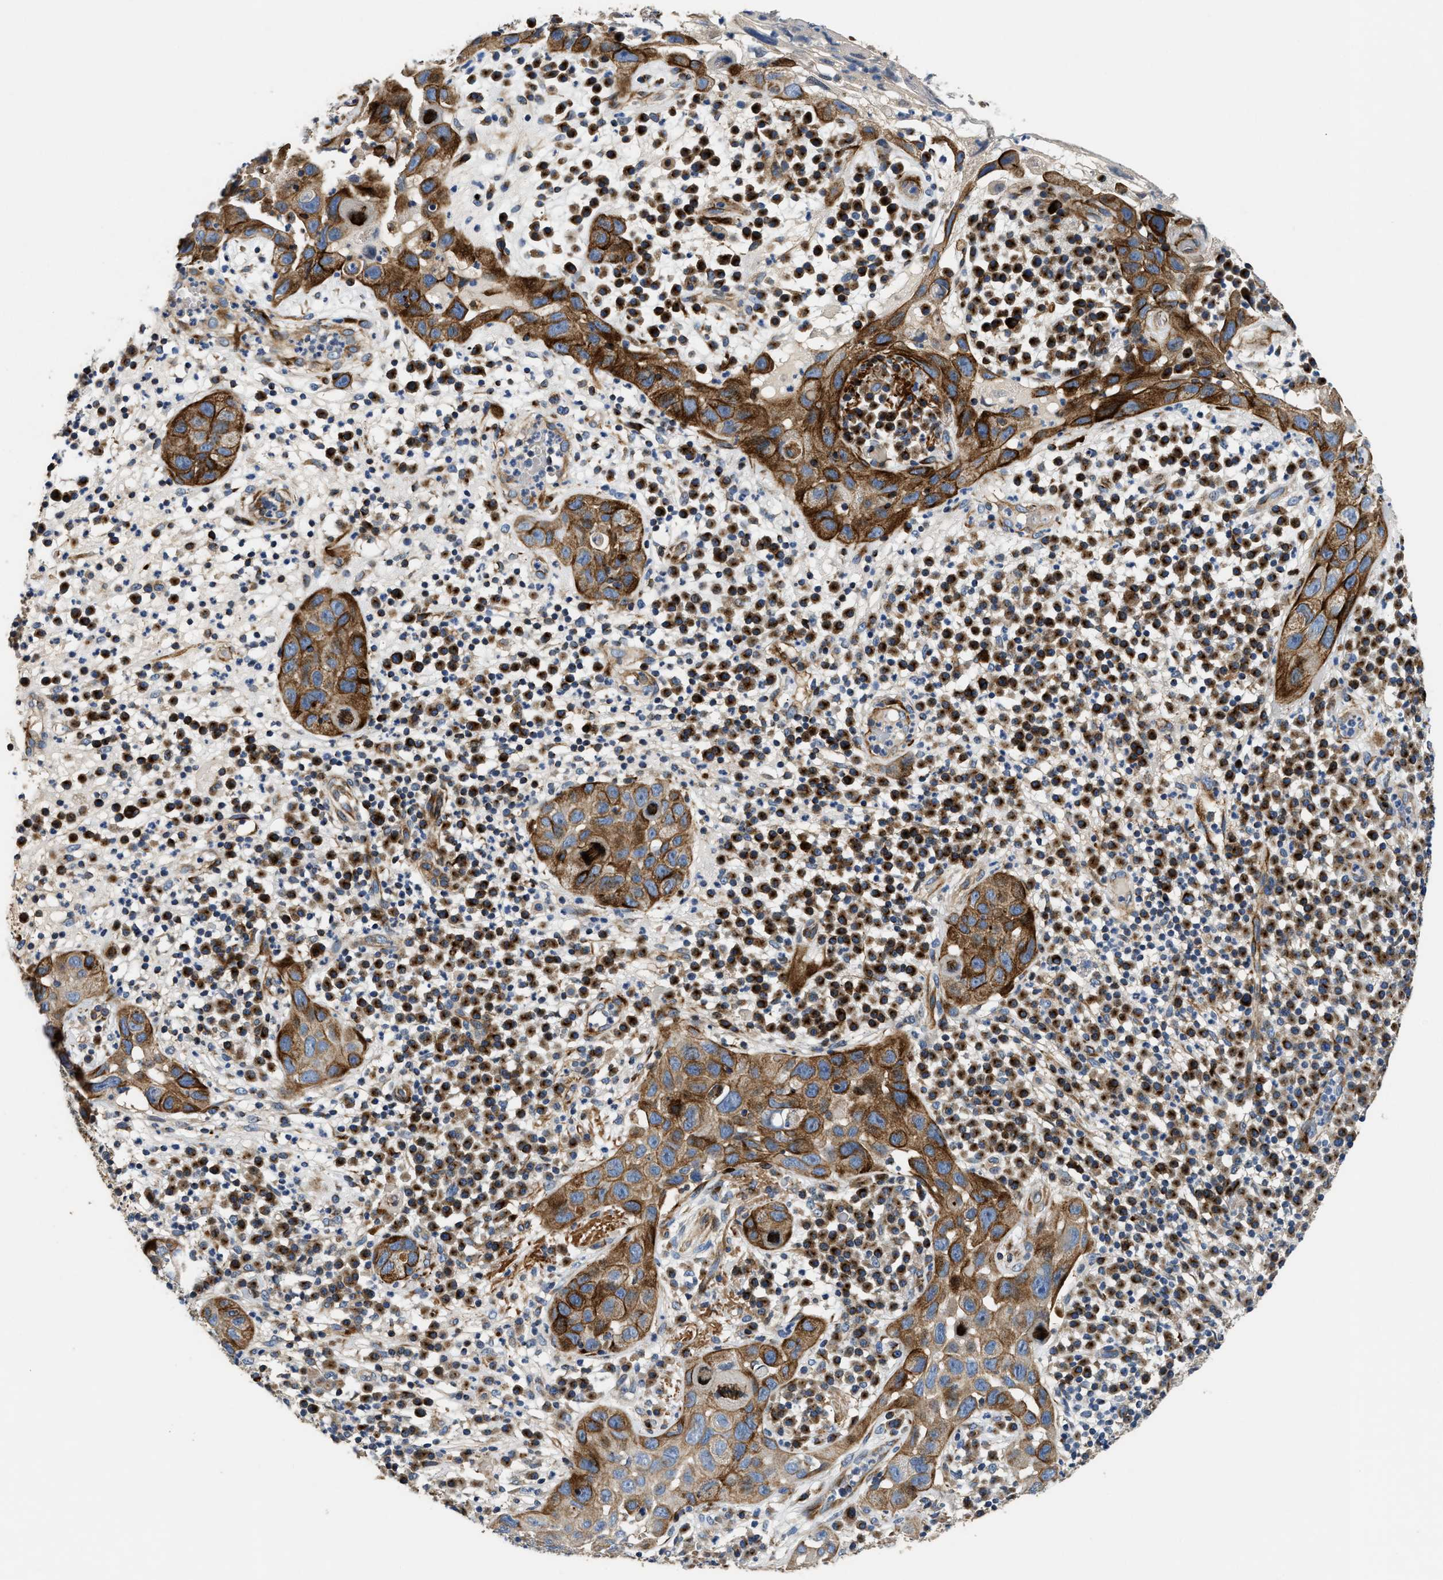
{"staining": {"intensity": "strong", "quantity": "<25%", "location": "cytoplasmic/membranous"}, "tissue": "skin cancer", "cell_type": "Tumor cells", "image_type": "cancer", "snomed": [{"axis": "morphology", "description": "Squamous cell carcinoma in situ, NOS"}, {"axis": "morphology", "description": "Squamous cell carcinoma, NOS"}, {"axis": "topography", "description": "Skin"}], "caption": "There is medium levels of strong cytoplasmic/membranous positivity in tumor cells of skin cancer (squamous cell carcinoma), as demonstrated by immunohistochemical staining (brown color).", "gene": "IL17RC", "patient": {"sex": "male", "age": 93}}